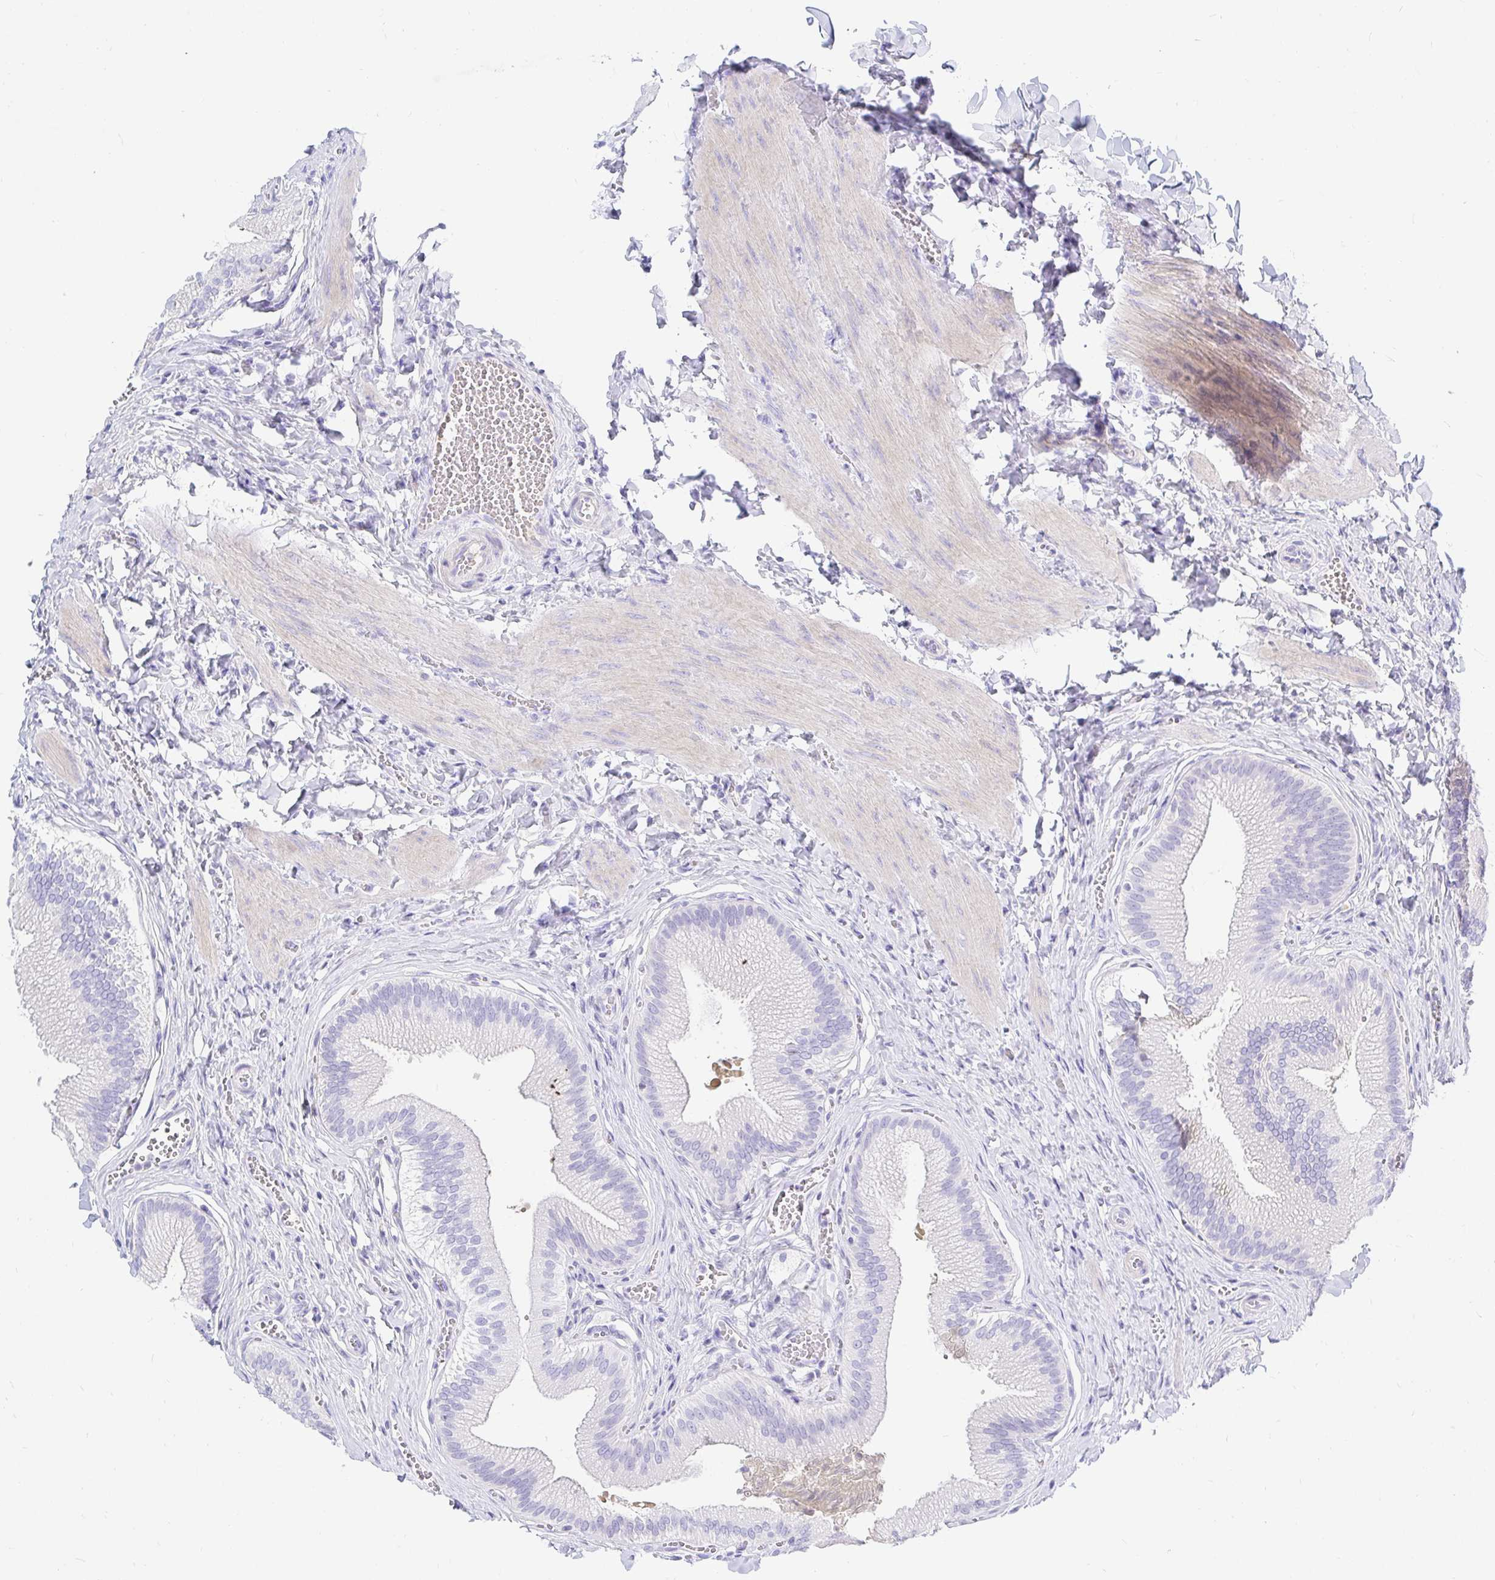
{"staining": {"intensity": "negative", "quantity": "none", "location": "none"}, "tissue": "gallbladder", "cell_type": "Glandular cells", "image_type": "normal", "snomed": [{"axis": "morphology", "description": "Normal tissue, NOS"}, {"axis": "topography", "description": "Gallbladder"}], "caption": "An immunohistochemistry (IHC) histopathology image of benign gallbladder is shown. There is no staining in glandular cells of gallbladder. (Stains: DAB (3,3'-diaminobenzidine) IHC with hematoxylin counter stain, Microscopy: brightfield microscopy at high magnification).", "gene": "NR2E1", "patient": {"sex": "male", "age": 17}}